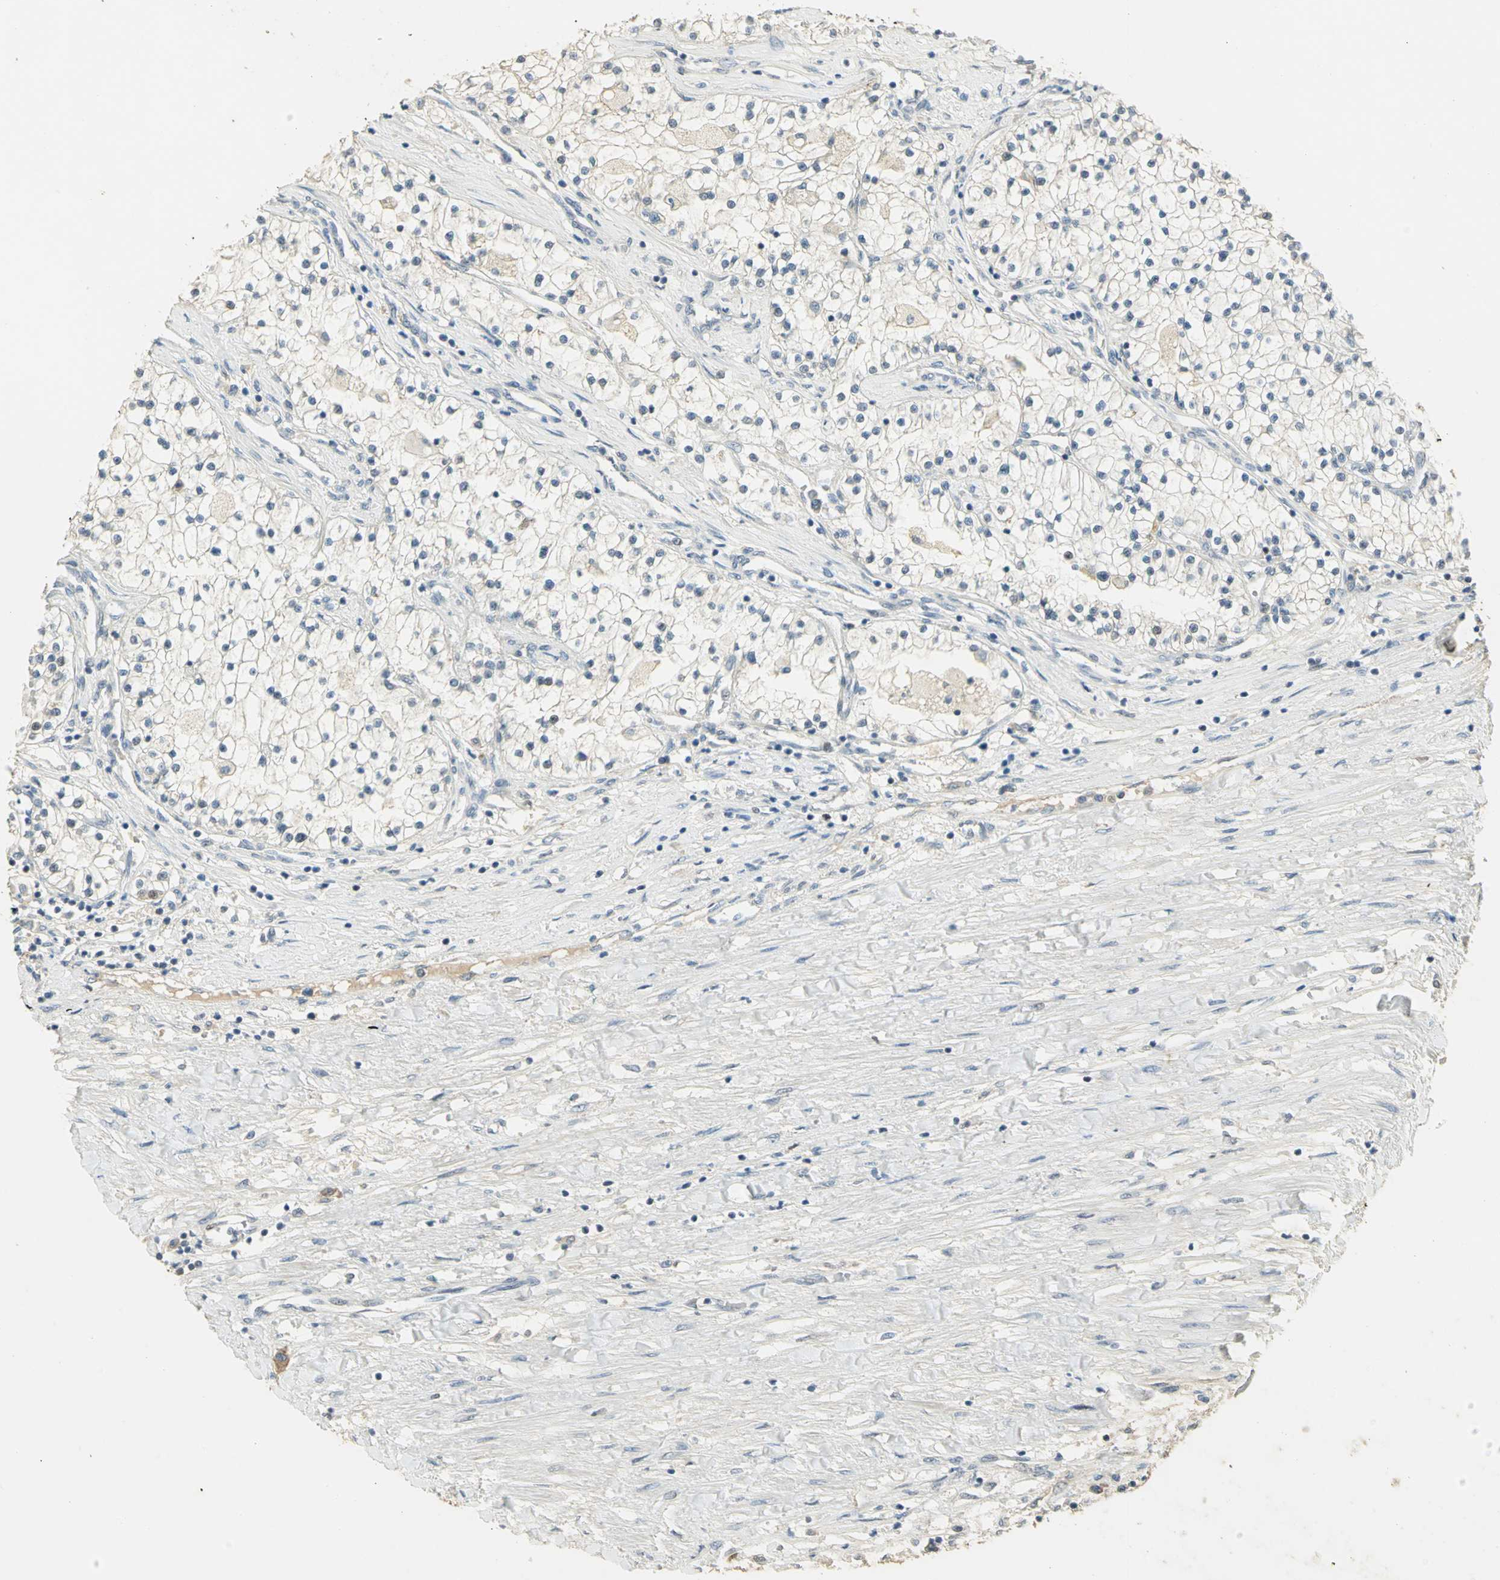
{"staining": {"intensity": "negative", "quantity": "none", "location": "none"}, "tissue": "renal cancer", "cell_type": "Tumor cells", "image_type": "cancer", "snomed": [{"axis": "morphology", "description": "Adenocarcinoma, NOS"}, {"axis": "topography", "description": "Kidney"}], "caption": "Photomicrograph shows no protein staining in tumor cells of renal adenocarcinoma tissue.", "gene": "AK6", "patient": {"sex": "male", "age": 68}}